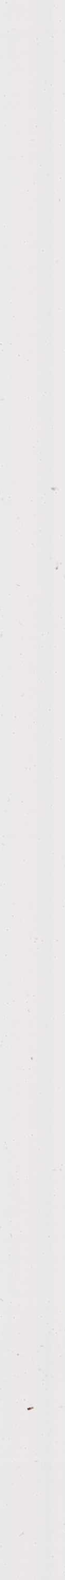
{"staining": {"intensity": "weak", "quantity": ">75%", "location": "cytoplasmic/membranous"}, "tissue": "thyroid cancer", "cell_type": "Tumor cells", "image_type": "cancer", "snomed": [{"axis": "morphology", "description": "Papillary adenocarcinoma, NOS"}, {"axis": "topography", "description": "Thyroid gland"}], "caption": "A low amount of weak cytoplasmic/membranous expression is appreciated in approximately >75% of tumor cells in papillary adenocarcinoma (thyroid) tissue. The protein is shown in brown color, while the nuclei are stained blue.", "gene": "TBC1D24", "patient": {"sex": "female", "age": 72}}